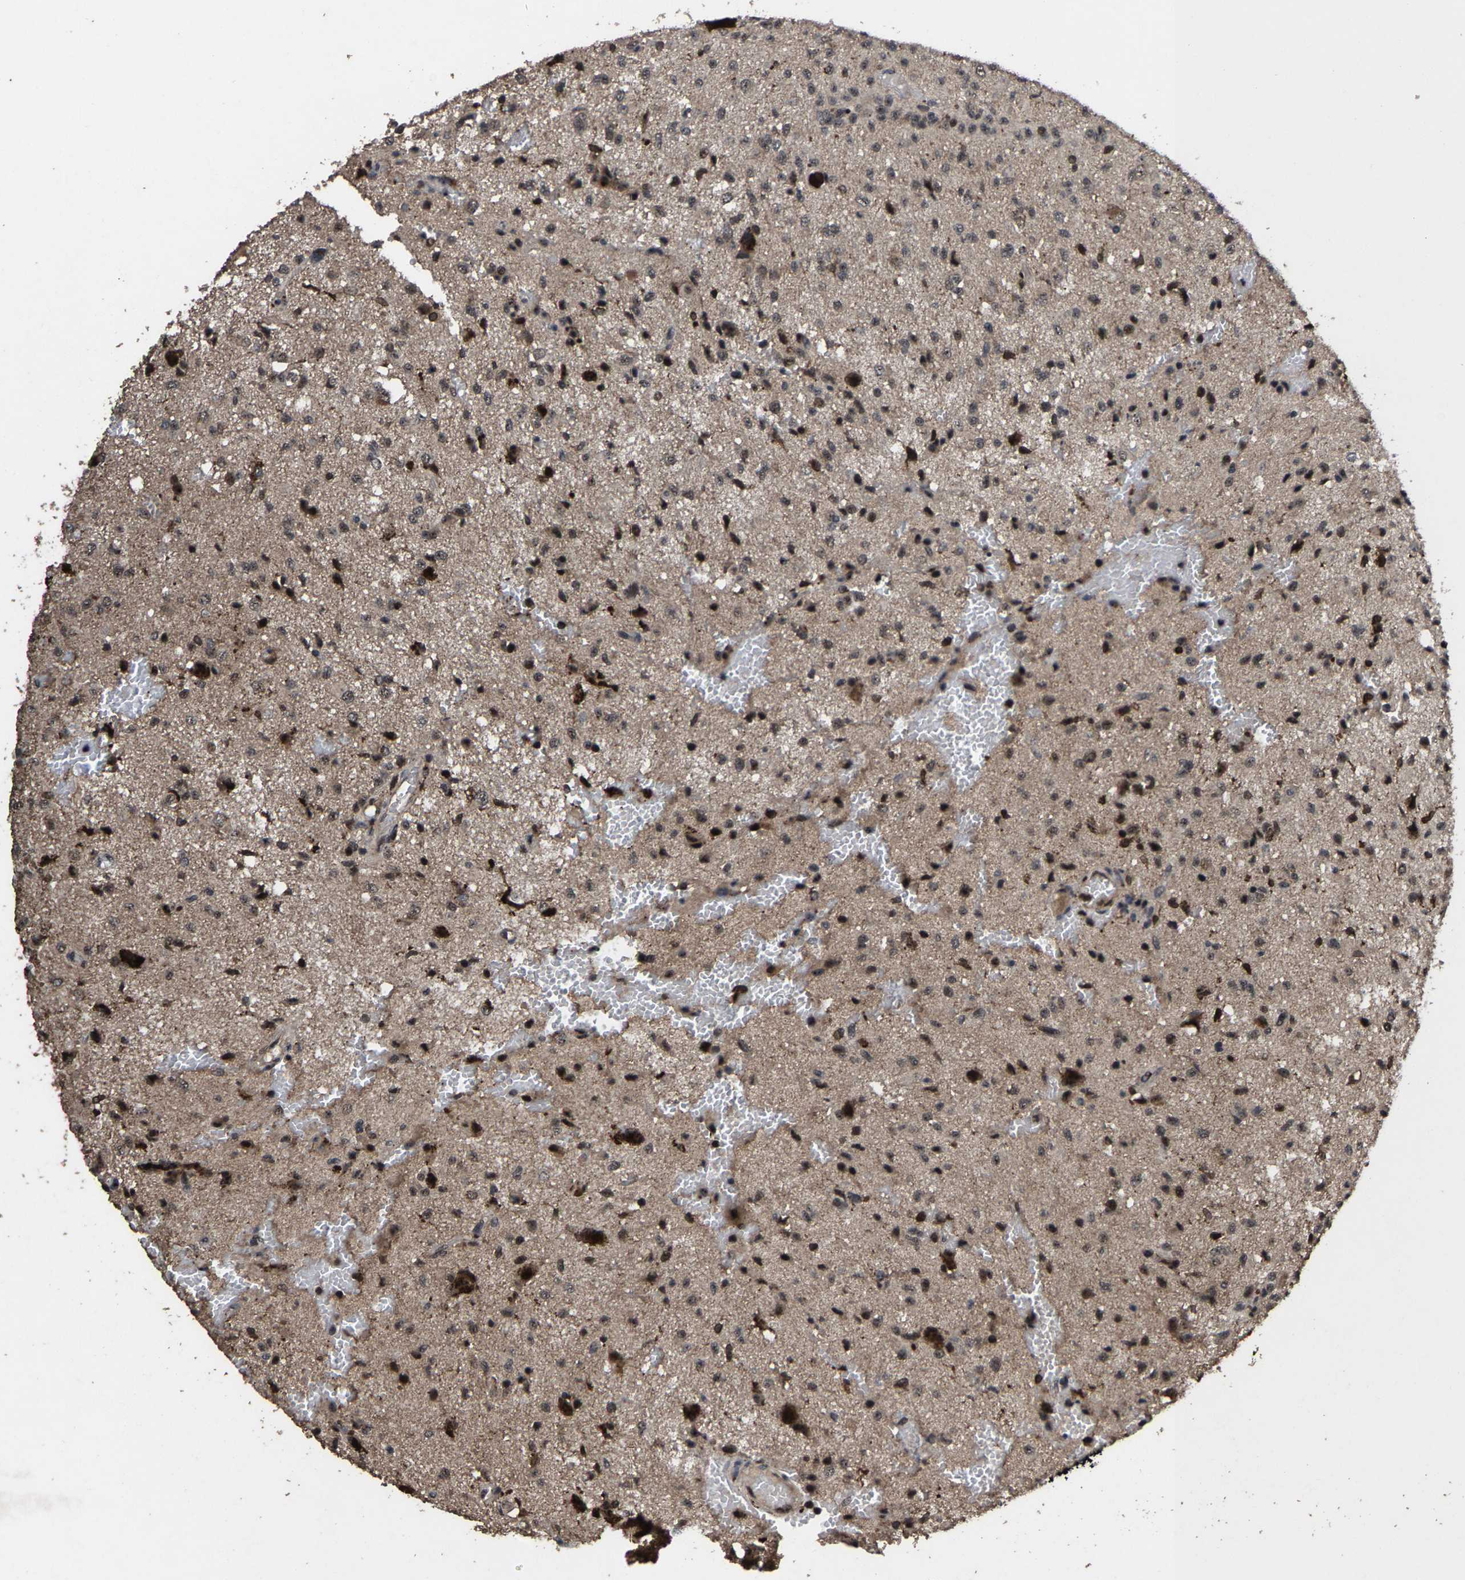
{"staining": {"intensity": "strong", "quantity": "25%-75%", "location": "nuclear"}, "tissue": "glioma", "cell_type": "Tumor cells", "image_type": "cancer", "snomed": [{"axis": "morphology", "description": "Glioma, malignant, High grade"}, {"axis": "topography", "description": "Brain"}], "caption": "The immunohistochemical stain labels strong nuclear expression in tumor cells of malignant high-grade glioma tissue.", "gene": "HAUS6", "patient": {"sex": "female", "age": 59}}